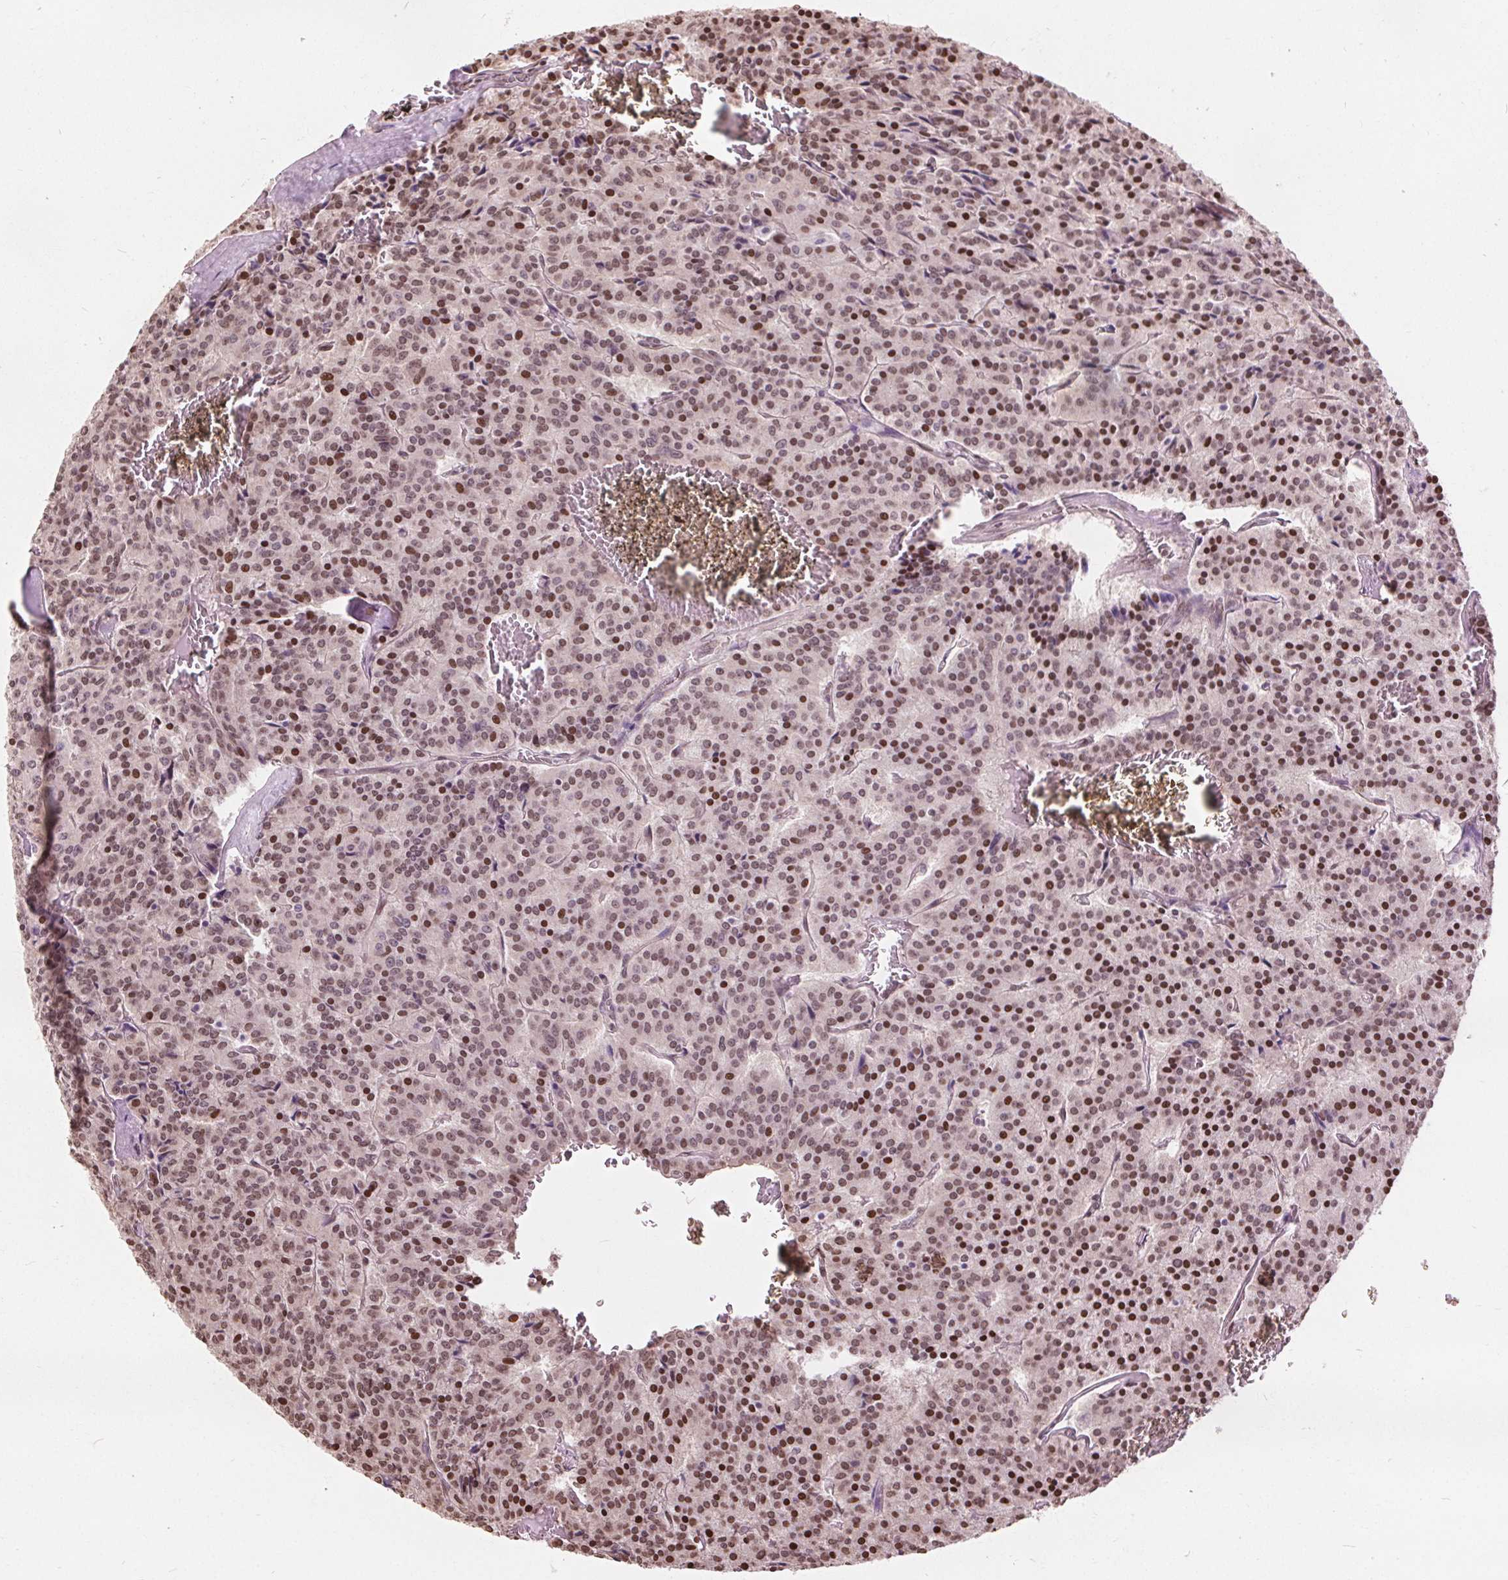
{"staining": {"intensity": "strong", "quantity": "25%-75%", "location": "nuclear"}, "tissue": "carcinoid", "cell_type": "Tumor cells", "image_type": "cancer", "snomed": [{"axis": "morphology", "description": "Carcinoid, malignant, NOS"}, {"axis": "topography", "description": "Lung"}], "caption": "IHC (DAB) staining of human carcinoid shows strong nuclear protein expression in approximately 25%-75% of tumor cells.", "gene": "ISLR2", "patient": {"sex": "male", "age": 70}}